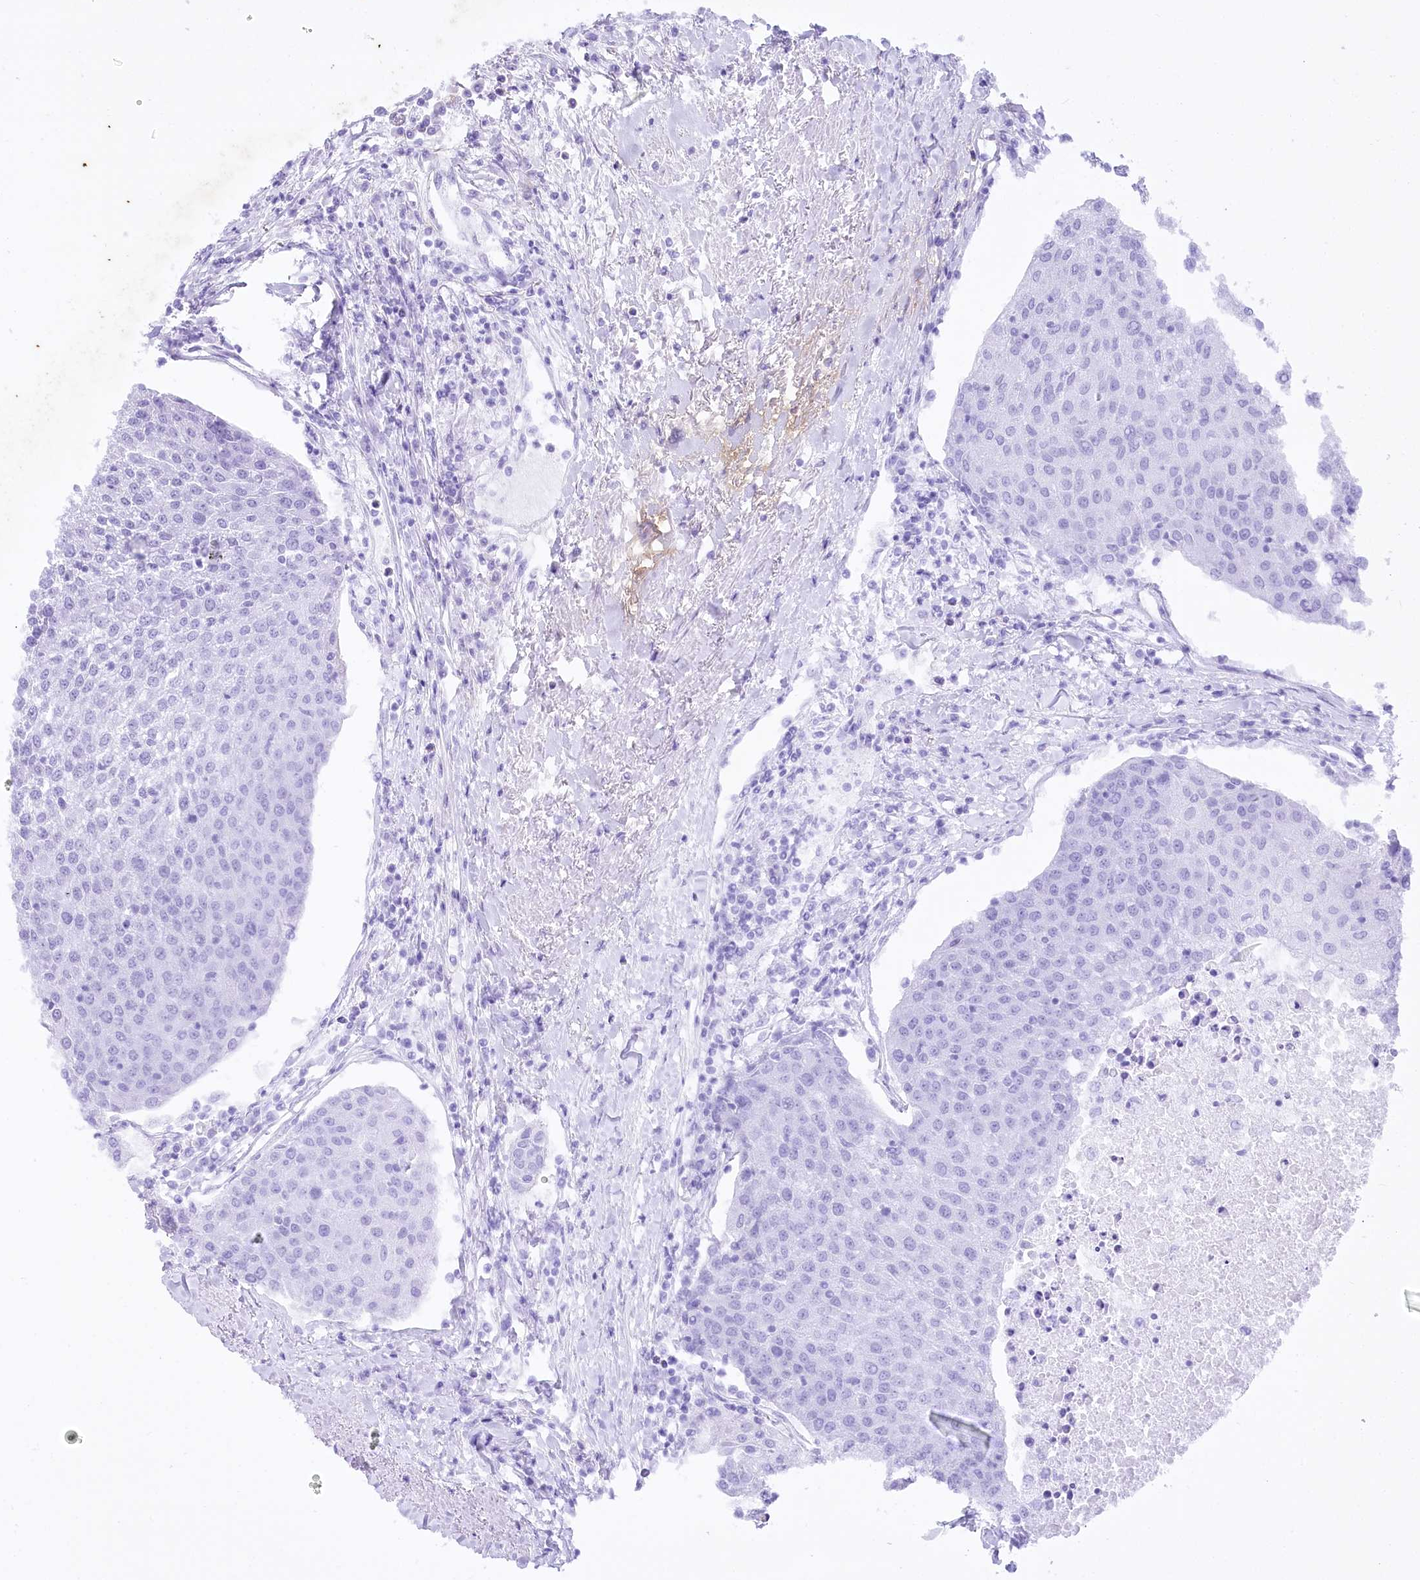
{"staining": {"intensity": "negative", "quantity": "none", "location": "none"}, "tissue": "urothelial cancer", "cell_type": "Tumor cells", "image_type": "cancer", "snomed": [{"axis": "morphology", "description": "Urothelial carcinoma, High grade"}, {"axis": "topography", "description": "Urinary bladder"}], "caption": "Urothelial cancer was stained to show a protein in brown. There is no significant positivity in tumor cells.", "gene": "PBLD", "patient": {"sex": "female", "age": 85}}